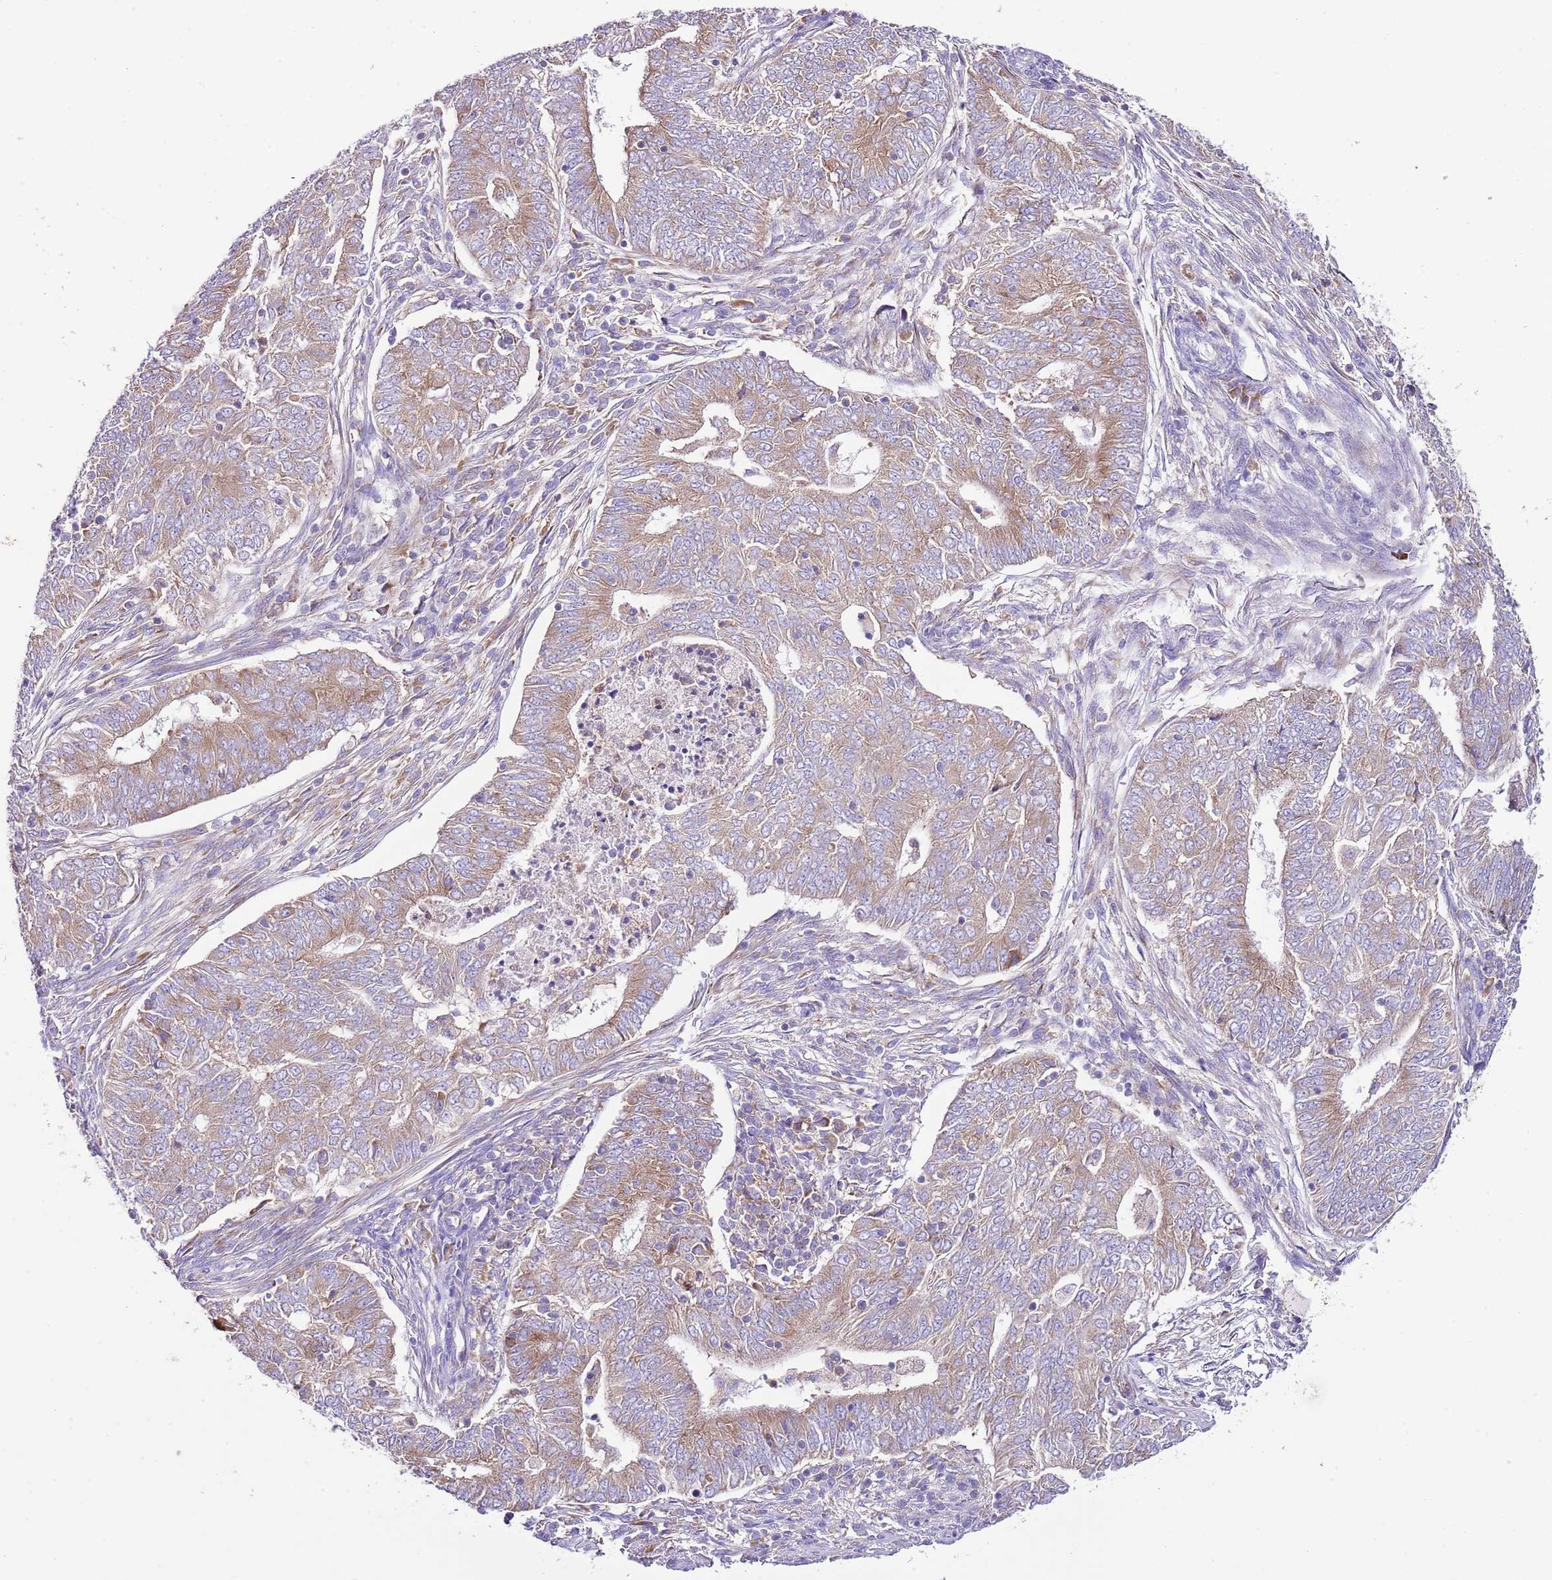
{"staining": {"intensity": "moderate", "quantity": ">75%", "location": "cytoplasmic/membranous"}, "tissue": "endometrial cancer", "cell_type": "Tumor cells", "image_type": "cancer", "snomed": [{"axis": "morphology", "description": "Adenocarcinoma, NOS"}, {"axis": "topography", "description": "Endometrium"}], "caption": "Immunohistochemistry (IHC) photomicrograph of adenocarcinoma (endometrial) stained for a protein (brown), which demonstrates medium levels of moderate cytoplasmic/membranous positivity in about >75% of tumor cells.", "gene": "RPS10", "patient": {"sex": "female", "age": 62}}